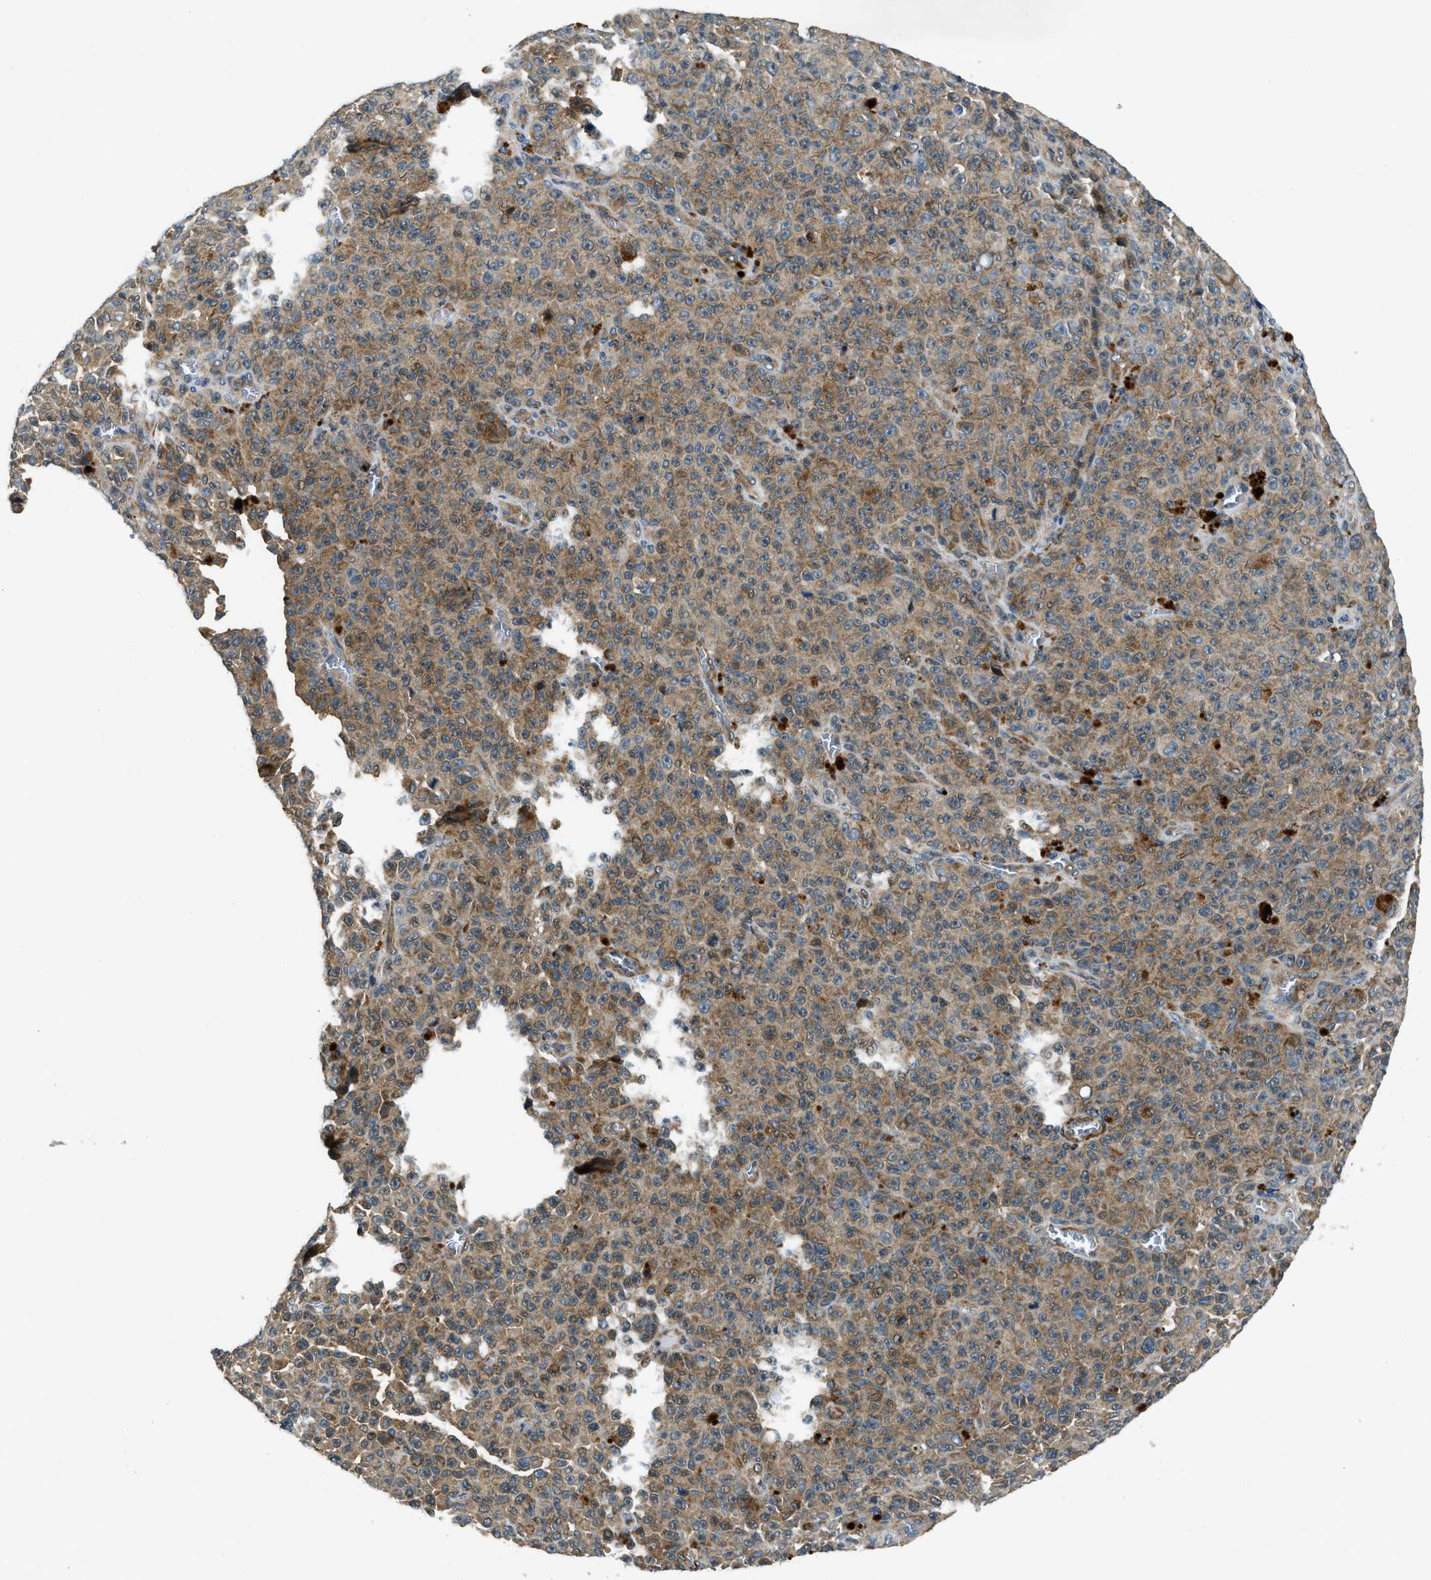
{"staining": {"intensity": "moderate", "quantity": ">75%", "location": "cytoplasmic/membranous"}, "tissue": "melanoma", "cell_type": "Tumor cells", "image_type": "cancer", "snomed": [{"axis": "morphology", "description": "Malignant melanoma, NOS"}, {"axis": "topography", "description": "Skin"}], "caption": "Immunohistochemical staining of malignant melanoma reveals medium levels of moderate cytoplasmic/membranous expression in about >75% of tumor cells.", "gene": "NUDCD3", "patient": {"sex": "female", "age": 82}}